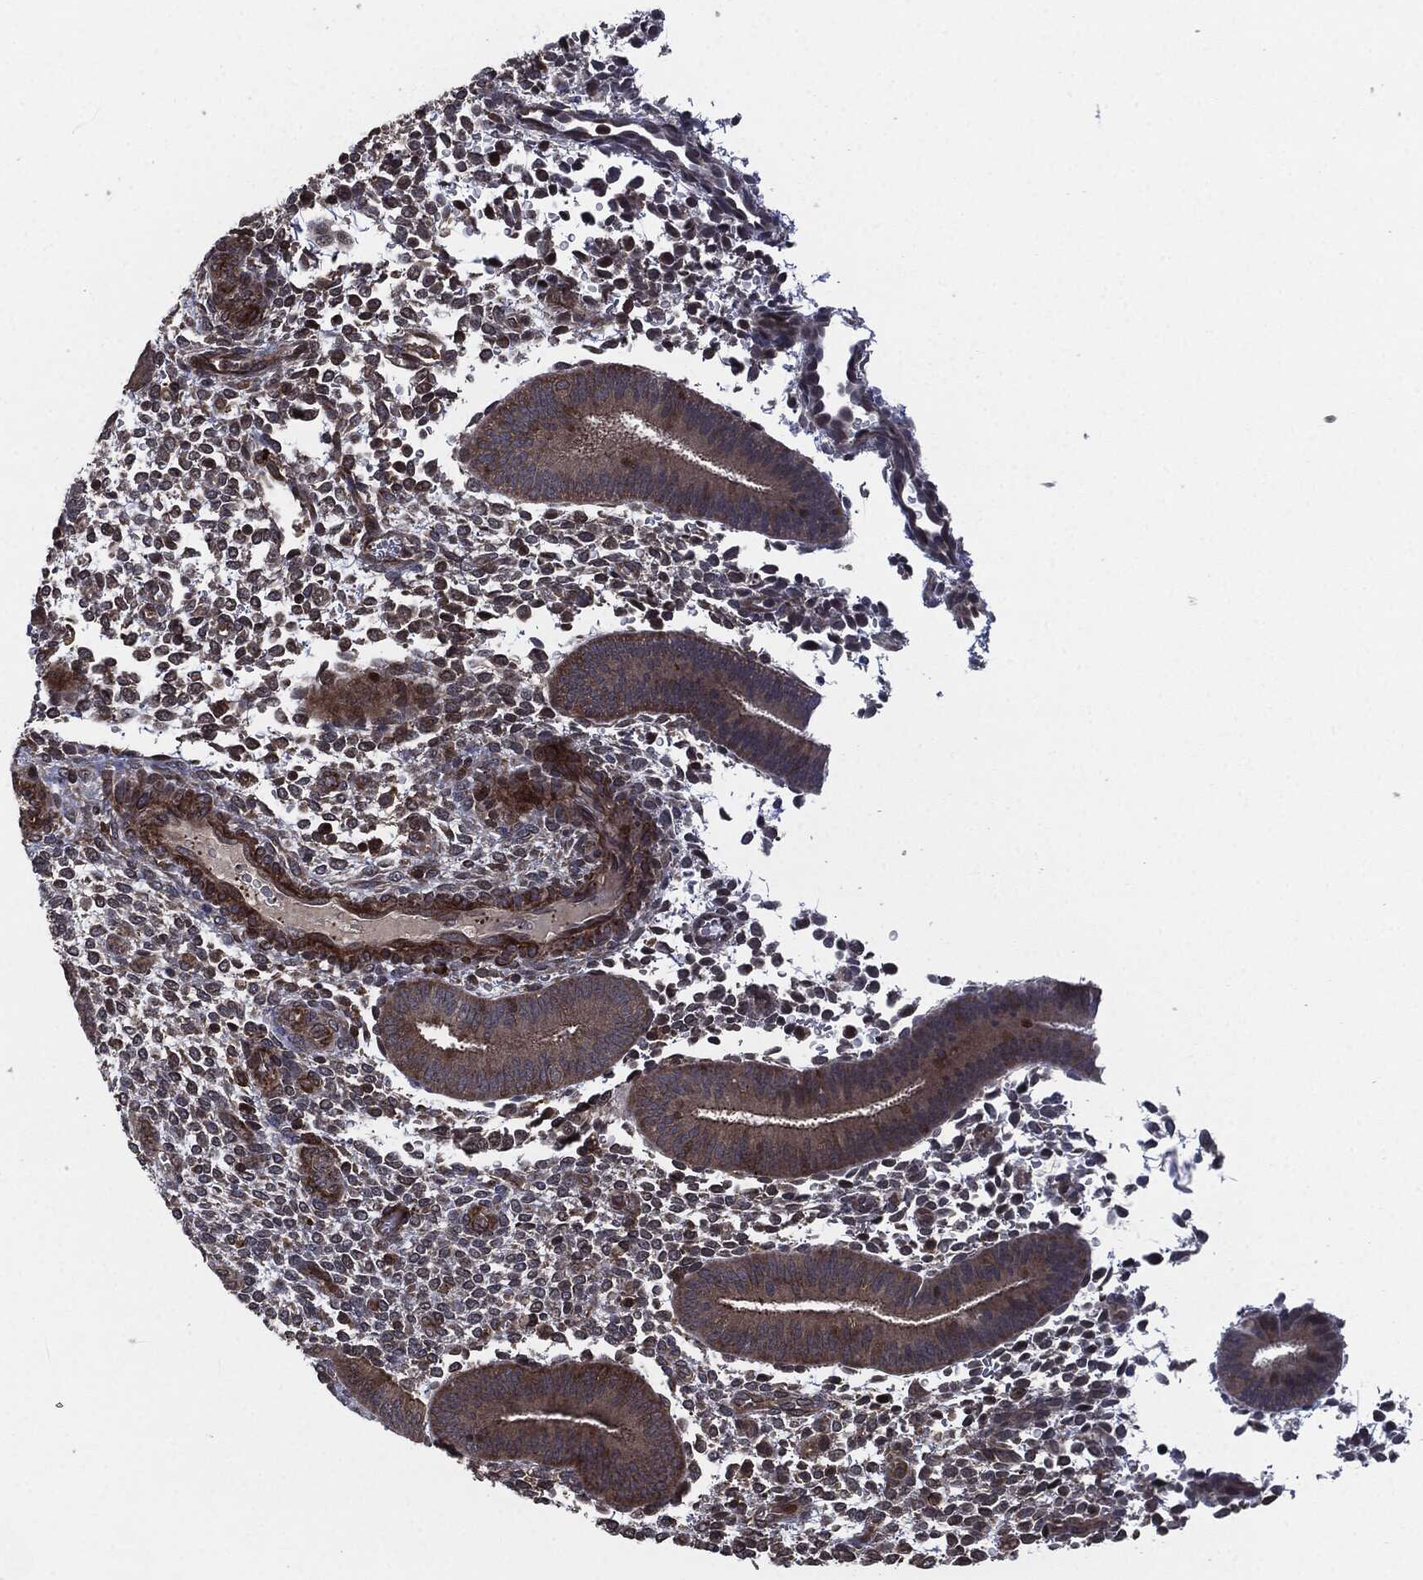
{"staining": {"intensity": "moderate", "quantity": "<25%", "location": "cytoplasmic/membranous"}, "tissue": "endometrium", "cell_type": "Cells in endometrial stroma", "image_type": "normal", "snomed": [{"axis": "morphology", "description": "Normal tissue, NOS"}, {"axis": "topography", "description": "Endometrium"}], "caption": "Protein analysis of benign endometrium reveals moderate cytoplasmic/membranous staining in approximately <25% of cells in endometrial stroma. The protein is stained brown, and the nuclei are stained in blue (DAB IHC with brightfield microscopy, high magnification).", "gene": "UBR1", "patient": {"sex": "female", "age": 39}}